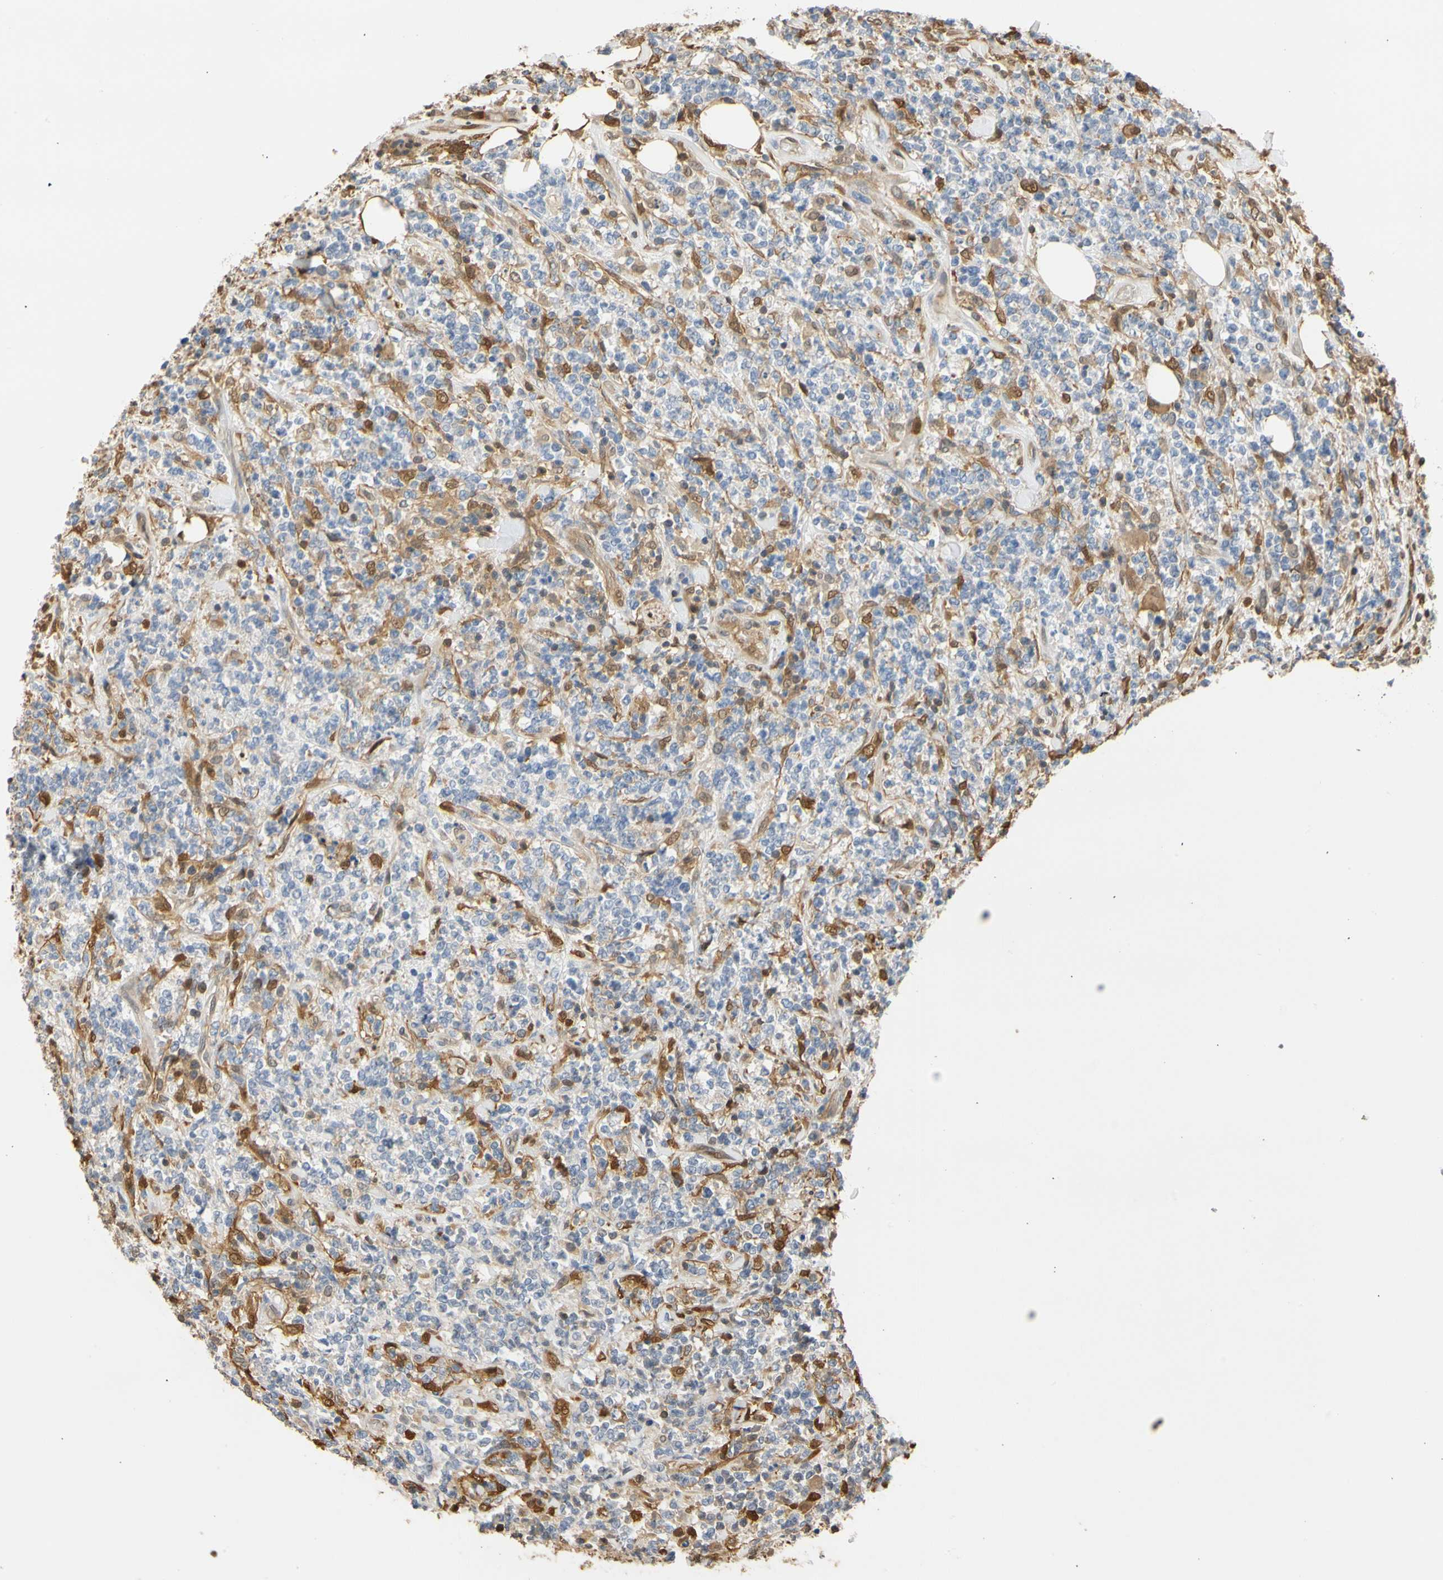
{"staining": {"intensity": "negative", "quantity": "none", "location": "none"}, "tissue": "lymphoma", "cell_type": "Tumor cells", "image_type": "cancer", "snomed": [{"axis": "morphology", "description": "Malignant lymphoma, non-Hodgkin's type, High grade"}, {"axis": "topography", "description": "Soft tissue"}], "caption": "Immunohistochemistry image of neoplastic tissue: lymphoma stained with DAB (3,3'-diaminobenzidine) exhibits no significant protein expression in tumor cells. (DAB IHC visualized using brightfield microscopy, high magnification).", "gene": "S100A6", "patient": {"sex": "male", "age": 18}}